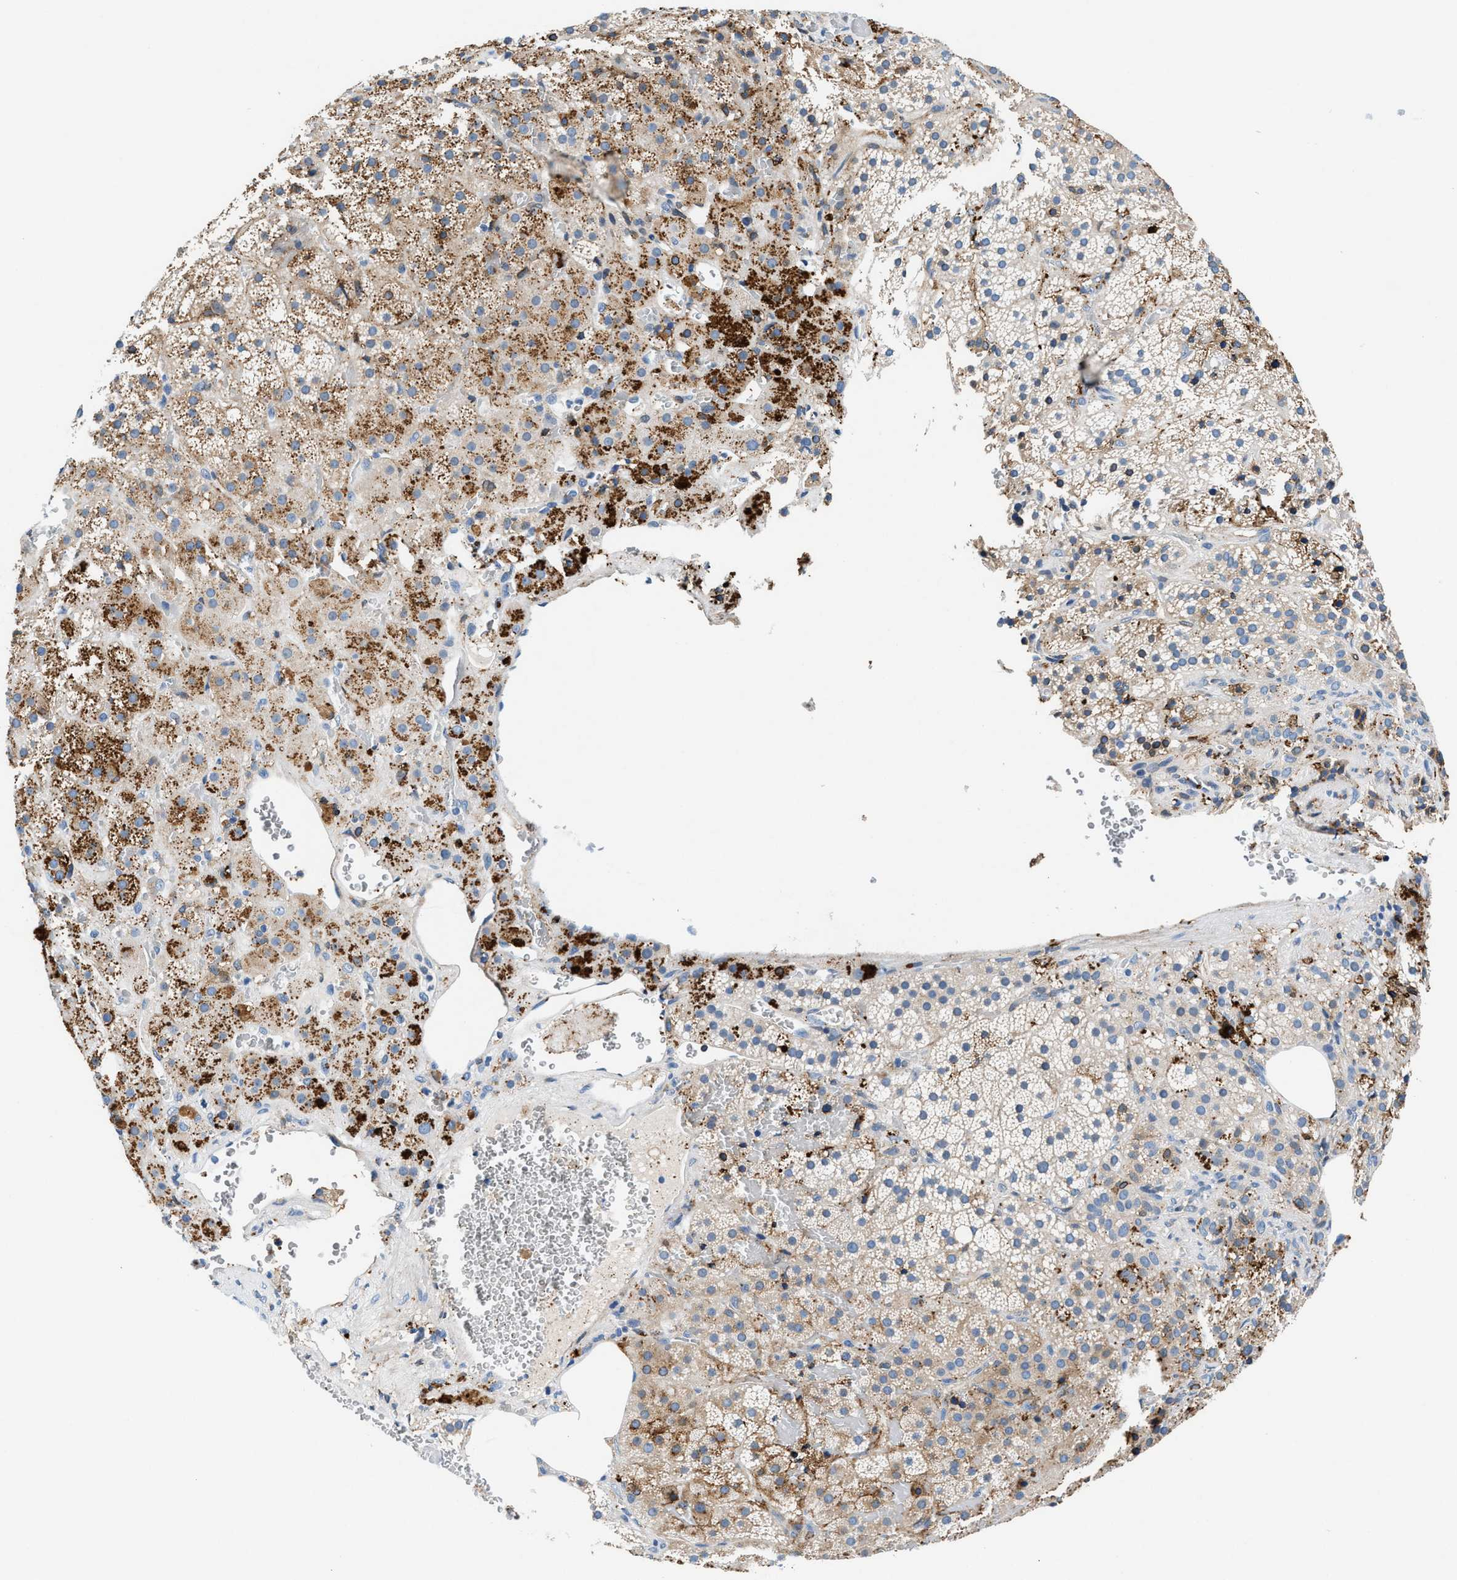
{"staining": {"intensity": "moderate", "quantity": "25%-75%", "location": "cytoplasmic/membranous"}, "tissue": "adrenal gland", "cell_type": "Glandular cells", "image_type": "normal", "snomed": [{"axis": "morphology", "description": "Normal tissue, NOS"}, {"axis": "topography", "description": "Adrenal gland"}], "caption": "Benign adrenal gland displays moderate cytoplasmic/membranous staining in approximately 25%-75% of glandular cells, visualized by immunohistochemistry. Nuclei are stained in blue.", "gene": "SLFN11", "patient": {"sex": "female", "age": 59}}